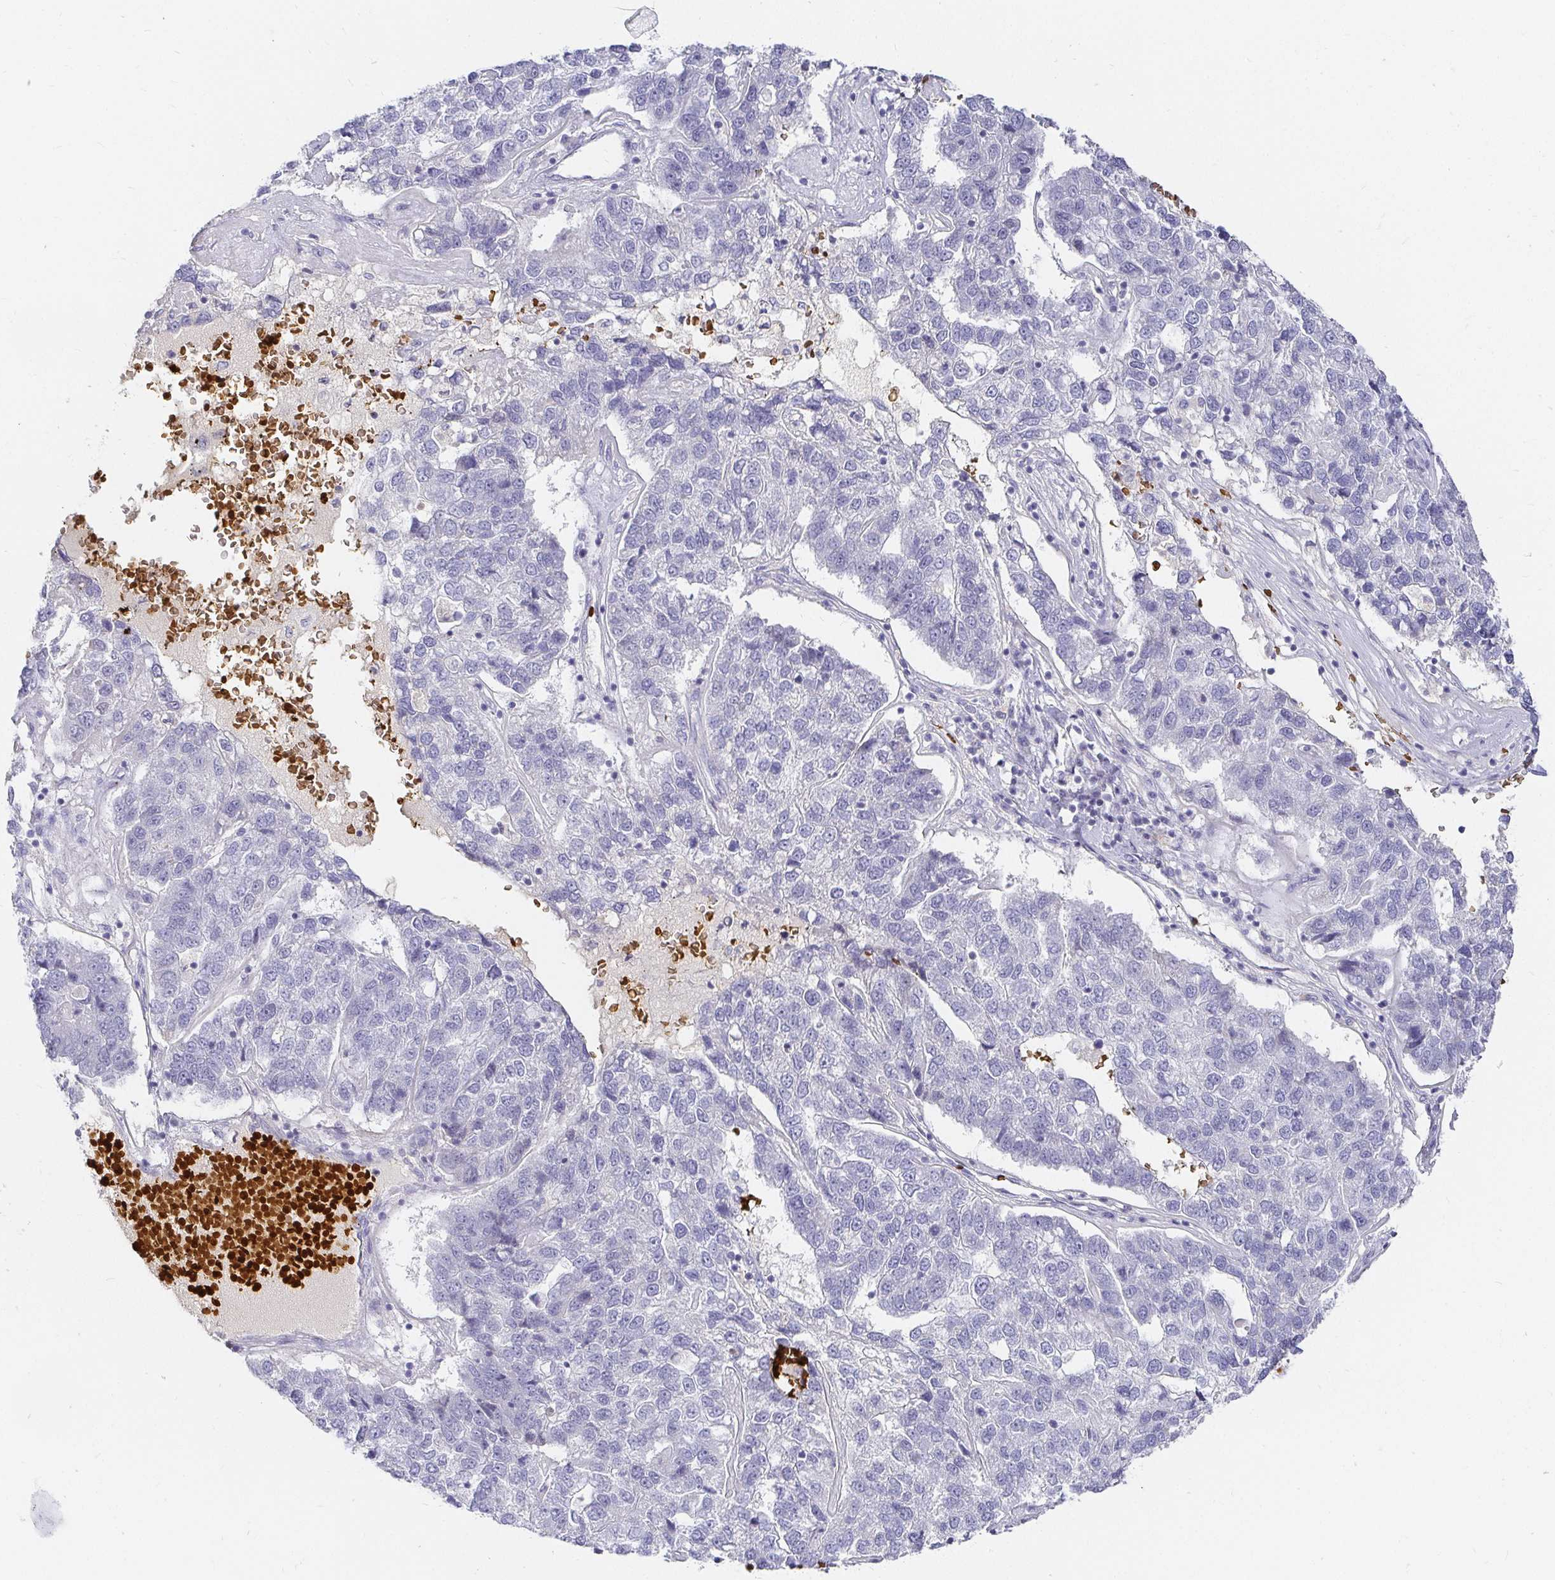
{"staining": {"intensity": "negative", "quantity": "none", "location": "none"}, "tissue": "pancreatic cancer", "cell_type": "Tumor cells", "image_type": "cancer", "snomed": [{"axis": "morphology", "description": "Adenocarcinoma, NOS"}, {"axis": "topography", "description": "Pancreas"}], "caption": "Tumor cells show no significant protein positivity in pancreatic cancer (adenocarcinoma).", "gene": "FGF21", "patient": {"sex": "female", "age": 61}}